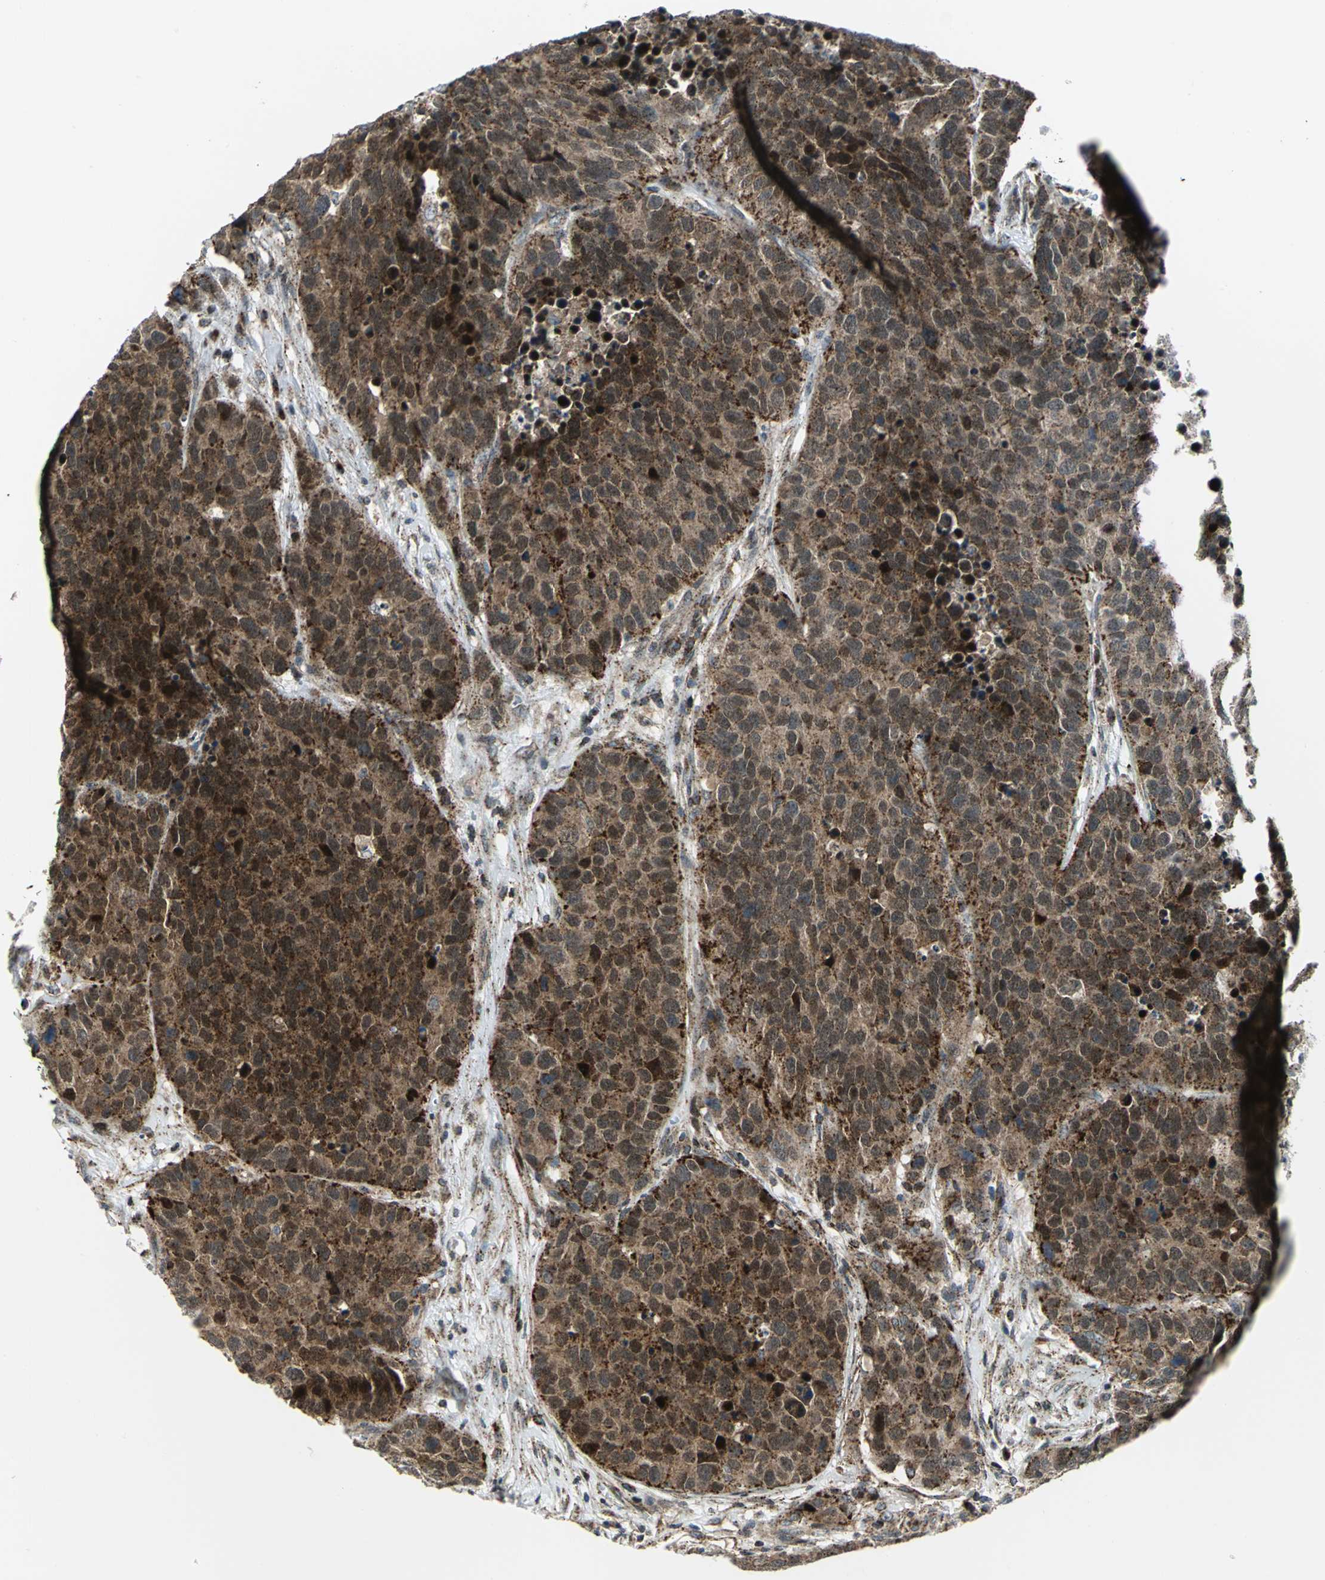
{"staining": {"intensity": "strong", "quantity": ">75%", "location": "cytoplasmic/membranous"}, "tissue": "carcinoid", "cell_type": "Tumor cells", "image_type": "cancer", "snomed": [{"axis": "morphology", "description": "Carcinoid, malignant, NOS"}, {"axis": "topography", "description": "Lung"}], "caption": "This is an image of IHC staining of carcinoid, which shows strong staining in the cytoplasmic/membranous of tumor cells.", "gene": "ATP6V1A", "patient": {"sex": "male", "age": 60}}